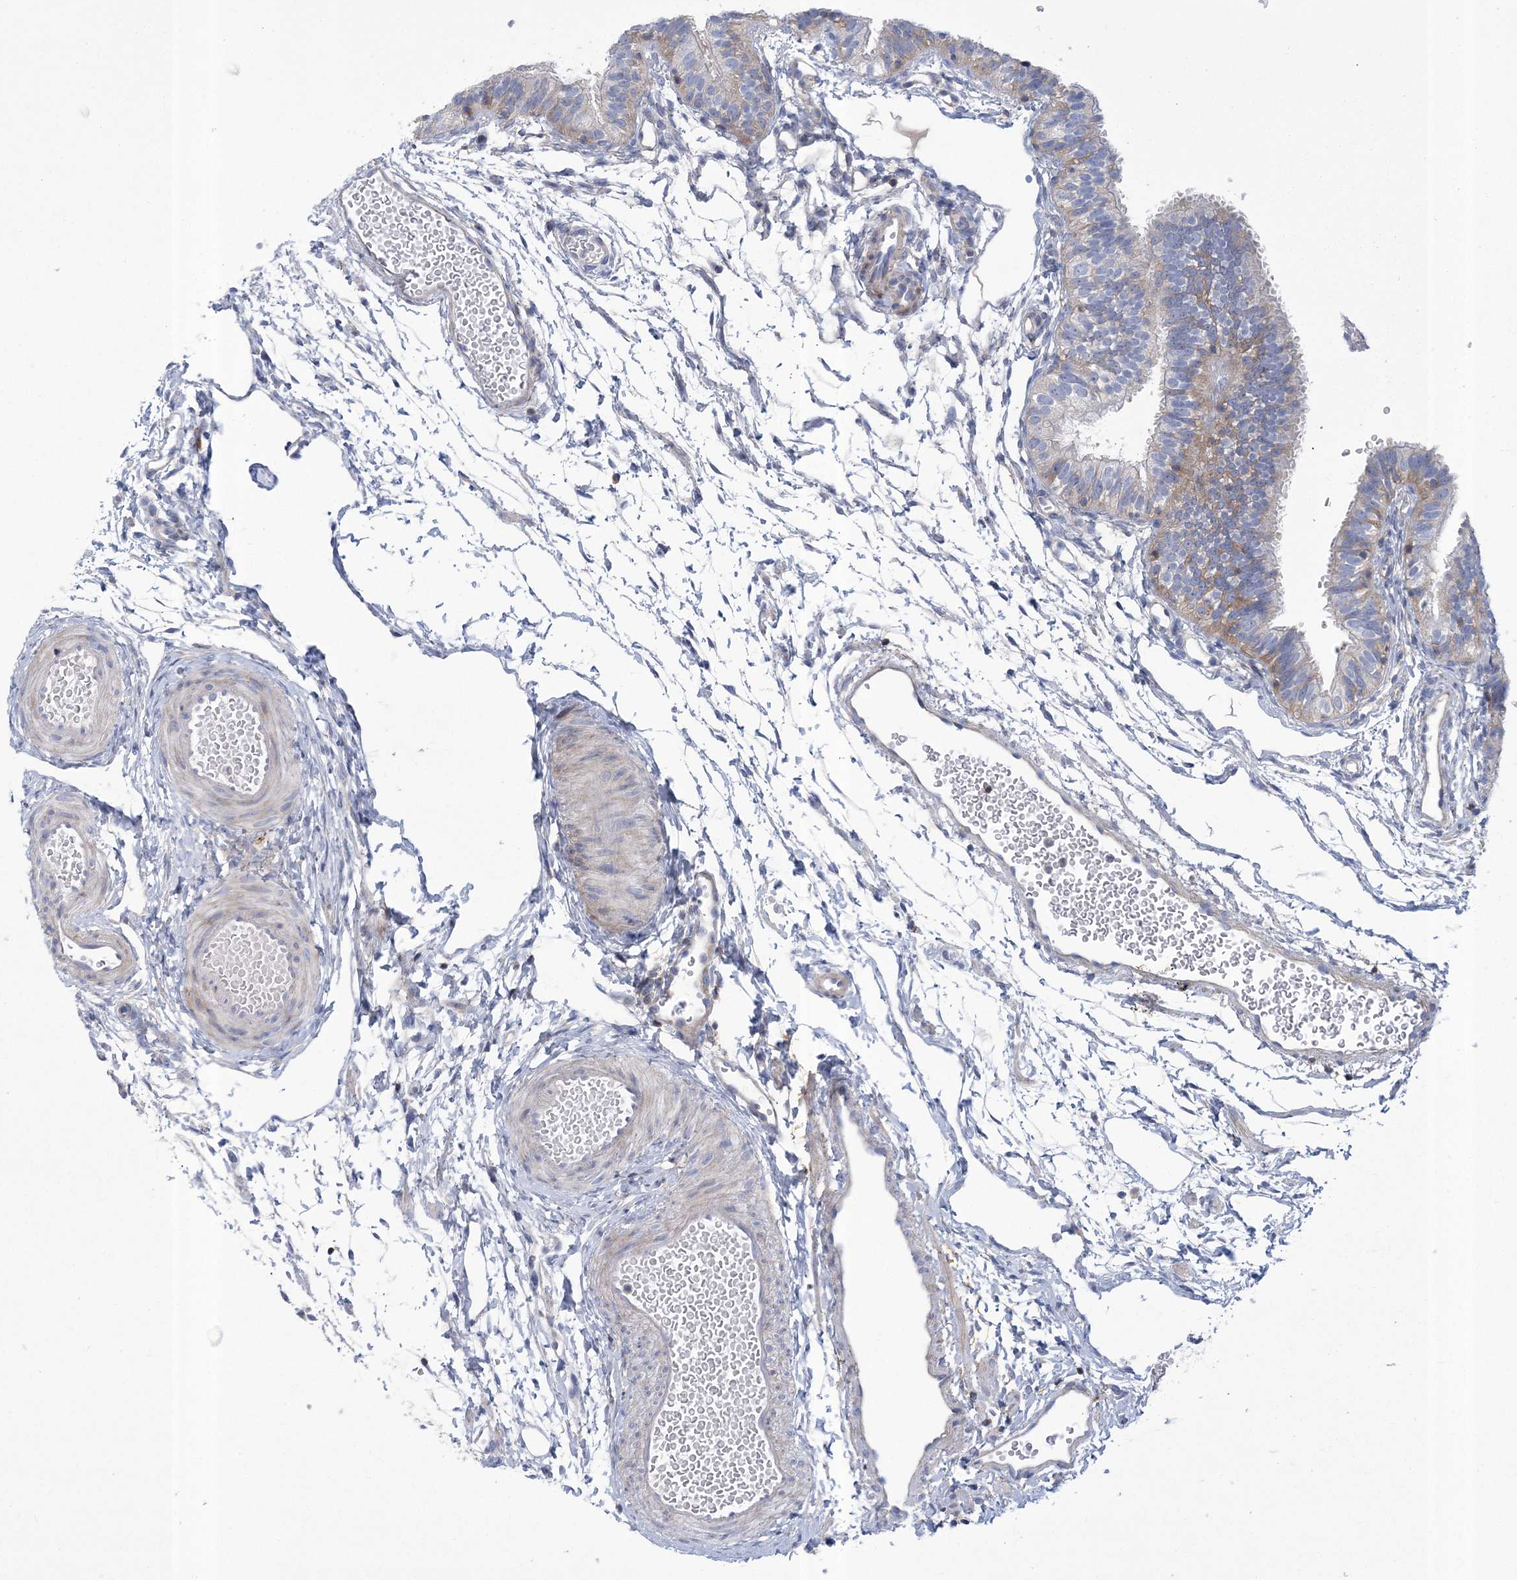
{"staining": {"intensity": "weak", "quantity": "25%-75%", "location": "cytoplasmic/membranous"}, "tissue": "fallopian tube", "cell_type": "Glandular cells", "image_type": "normal", "snomed": [{"axis": "morphology", "description": "Normal tissue, NOS"}, {"axis": "topography", "description": "Fallopian tube"}], "caption": "The histopathology image displays staining of benign fallopian tube, revealing weak cytoplasmic/membranous protein positivity (brown color) within glandular cells. (Stains: DAB (3,3'-diaminobenzidine) in brown, nuclei in blue, Microscopy: brightfield microscopy at high magnification).", "gene": "ARSJ", "patient": {"sex": "female", "age": 35}}